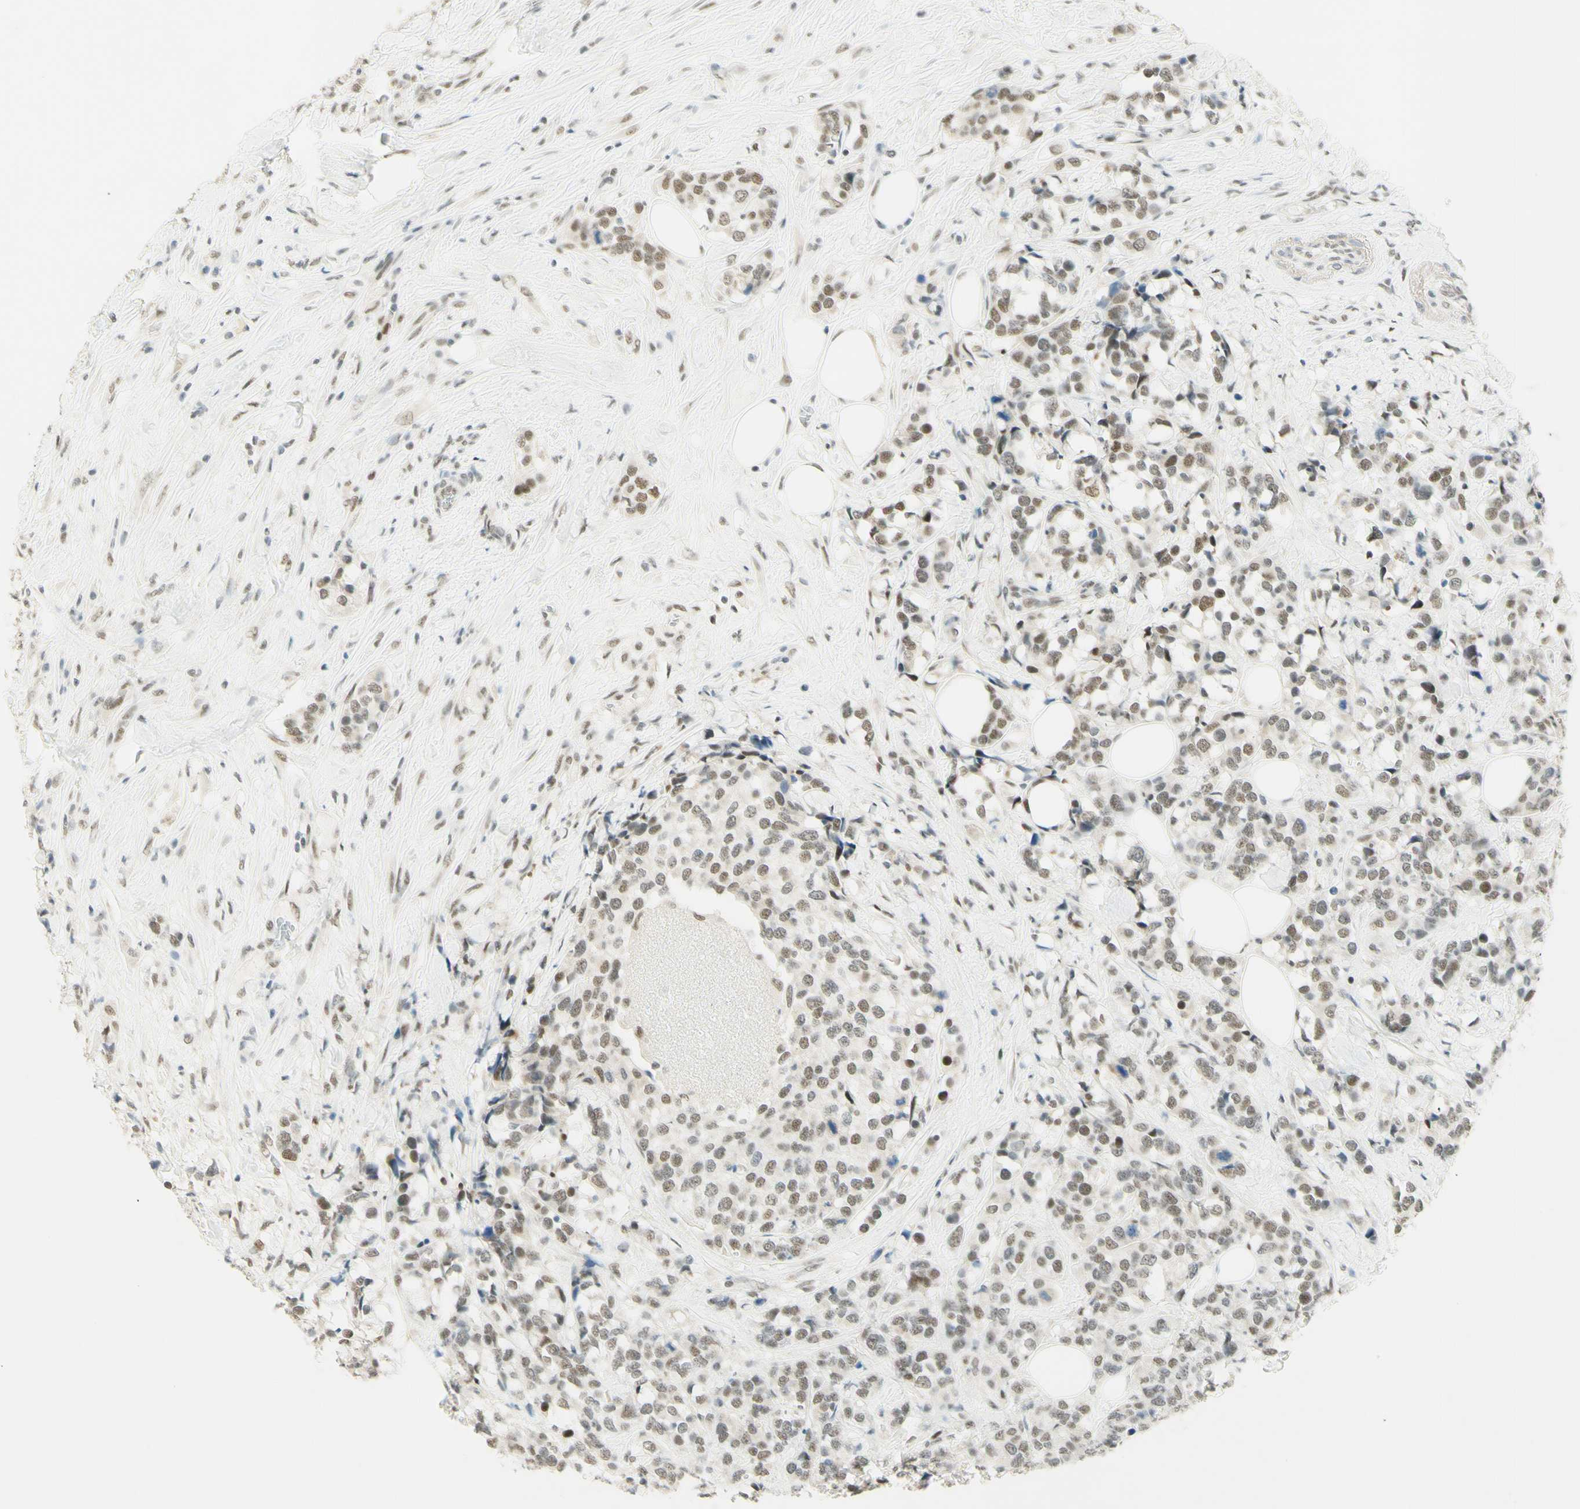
{"staining": {"intensity": "weak", "quantity": ">75%", "location": "nuclear"}, "tissue": "breast cancer", "cell_type": "Tumor cells", "image_type": "cancer", "snomed": [{"axis": "morphology", "description": "Lobular carcinoma"}, {"axis": "topography", "description": "Breast"}], "caption": "This image displays immunohistochemistry (IHC) staining of breast cancer, with low weak nuclear positivity in about >75% of tumor cells.", "gene": "PMS2", "patient": {"sex": "female", "age": 59}}